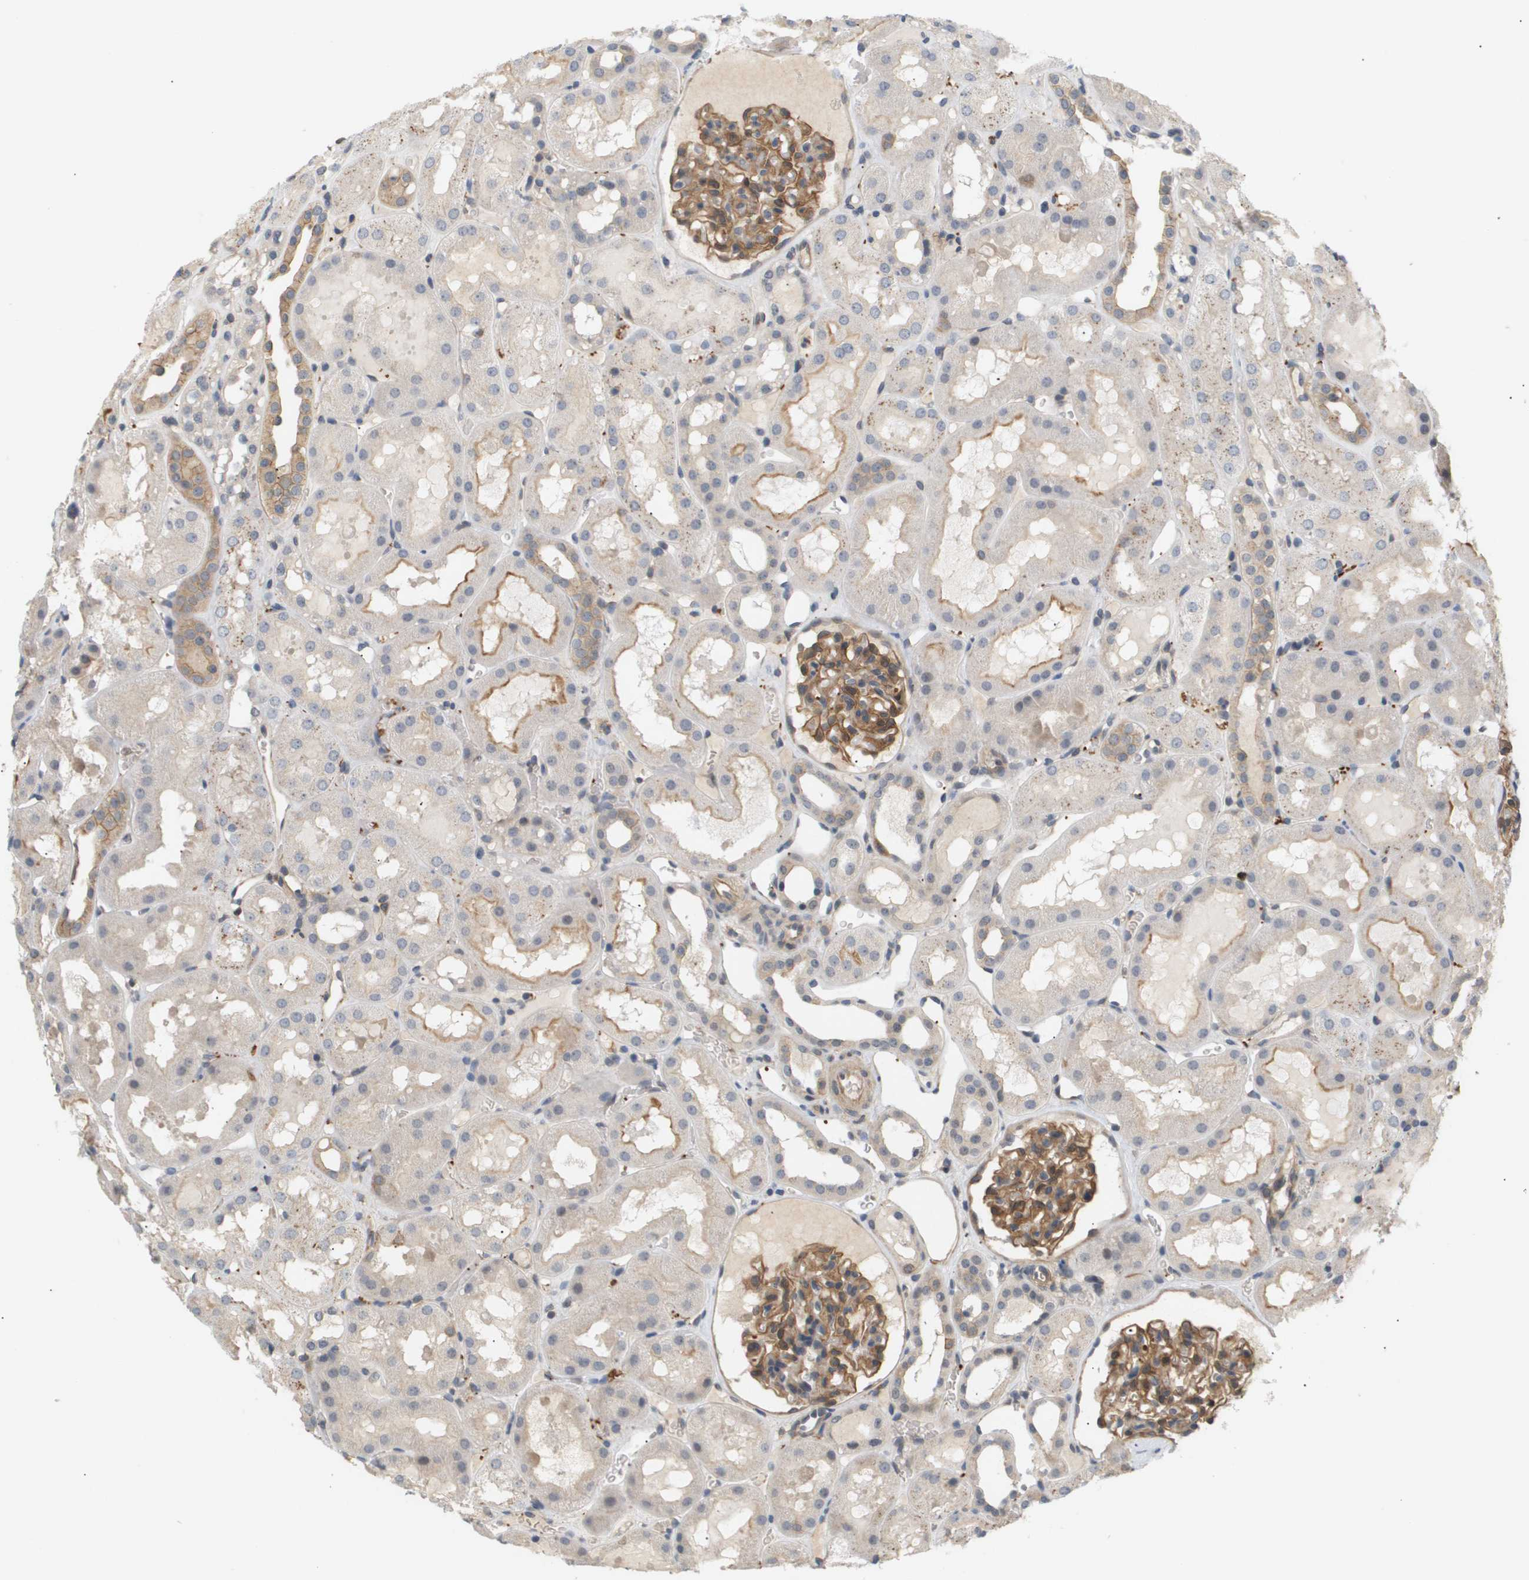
{"staining": {"intensity": "moderate", "quantity": ">75%", "location": "cytoplasmic/membranous"}, "tissue": "kidney", "cell_type": "Cells in glomeruli", "image_type": "normal", "snomed": [{"axis": "morphology", "description": "Normal tissue, NOS"}, {"axis": "topography", "description": "Kidney"}, {"axis": "topography", "description": "Urinary bladder"}], "caption": "Immunohistochemical staining of normal human kidney demonstrates moderate cytoplasmic/membranous protein expression in approximately >75% of cells in glomeruli.", "gene": "CORO2B", "patient": {"sex": "male", "age": 16}}